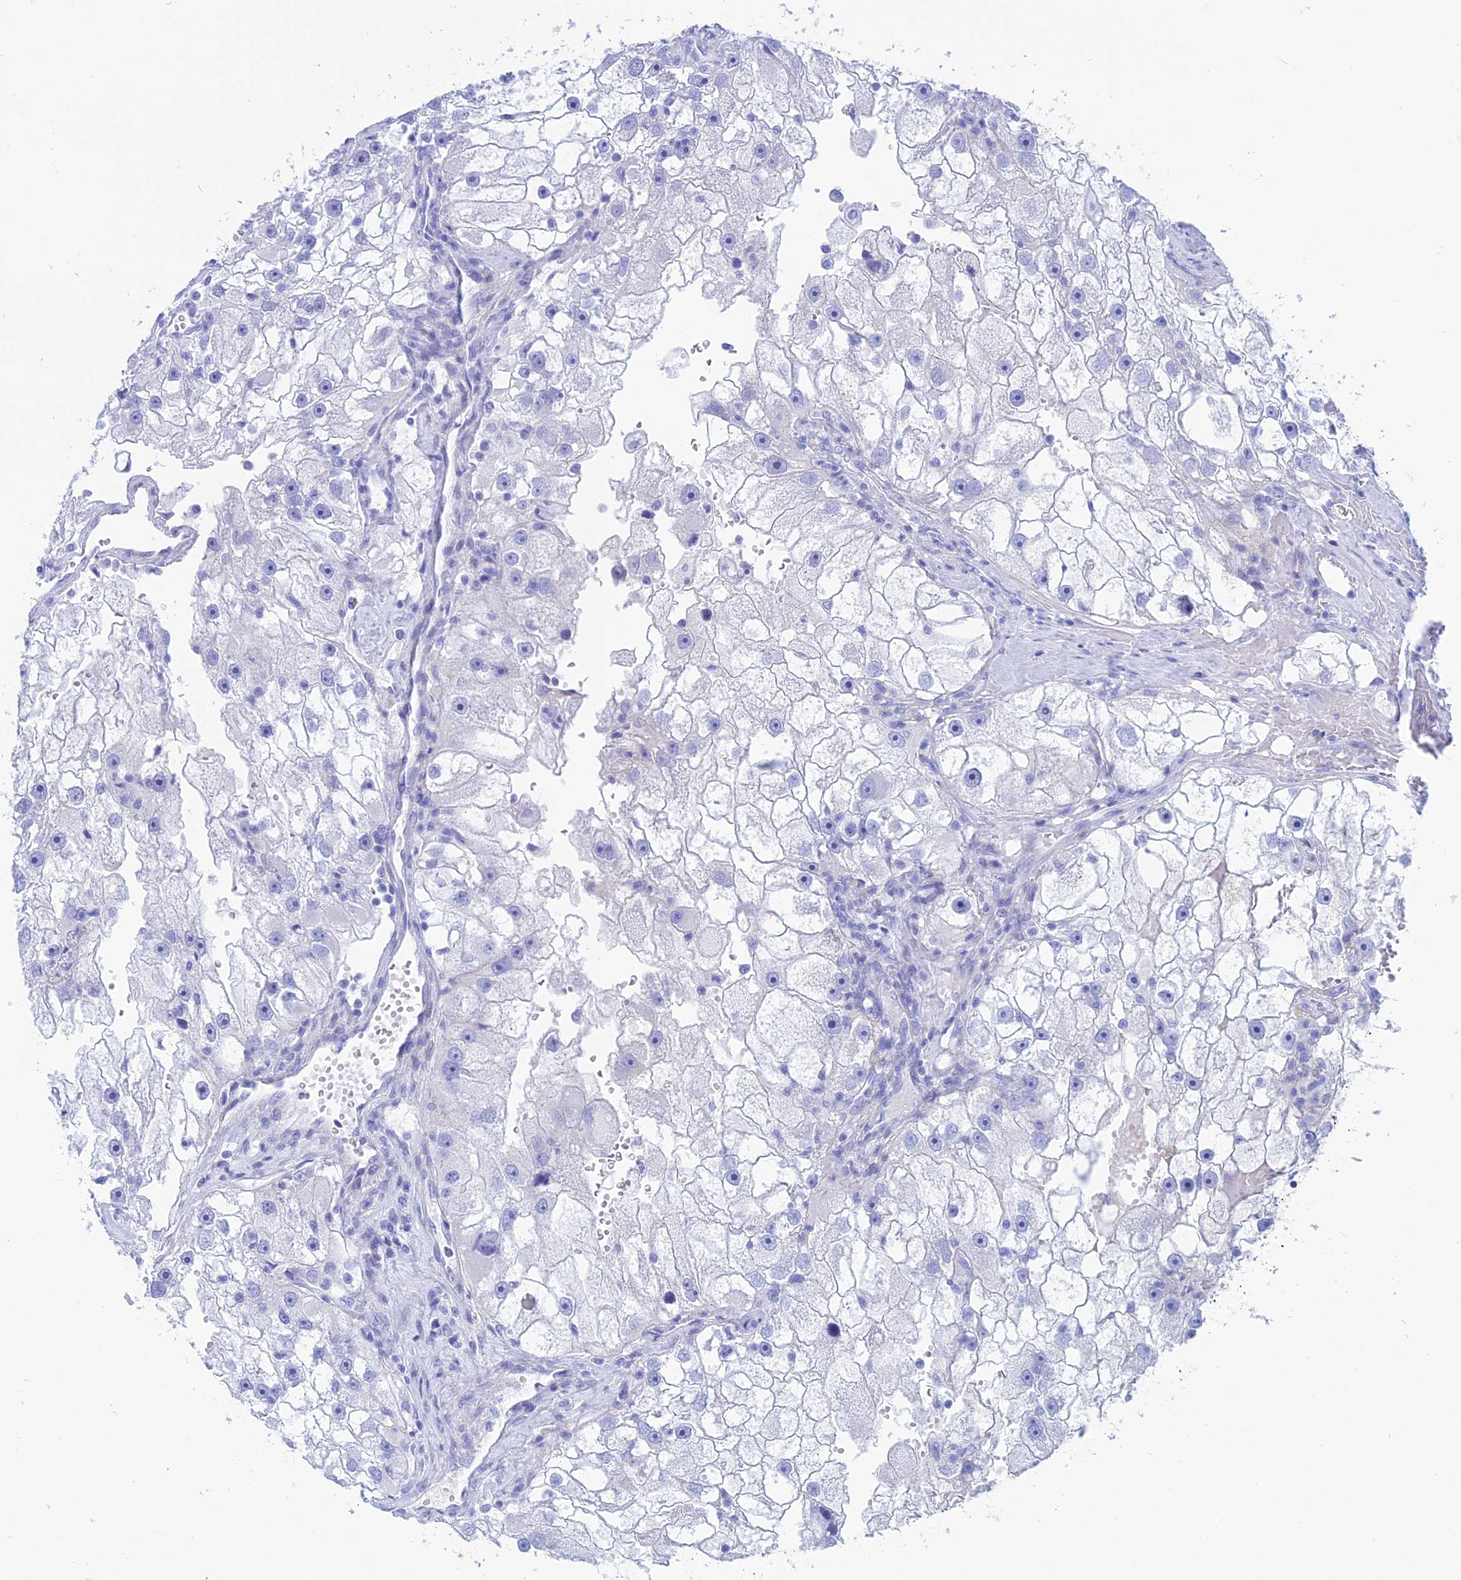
{"staining": {"intensity": "negative", "quantity": "none", "location": "none"}, "tissue": "renal cancer", "cell_type": "Tumor cells", "image_type": "cancer", "snomed": [{"axis": "morphology", "description": "Adenocarcinoma, NOS"}, {"axis": "topography", "description": "Kidney"}], "caption": "A micrograph of renal adenocarcinoma stained for a protein reveals no brown staining in tumor cells.", "gene": "ERICH4", "patient": {"sex": "male", "age": 63}}